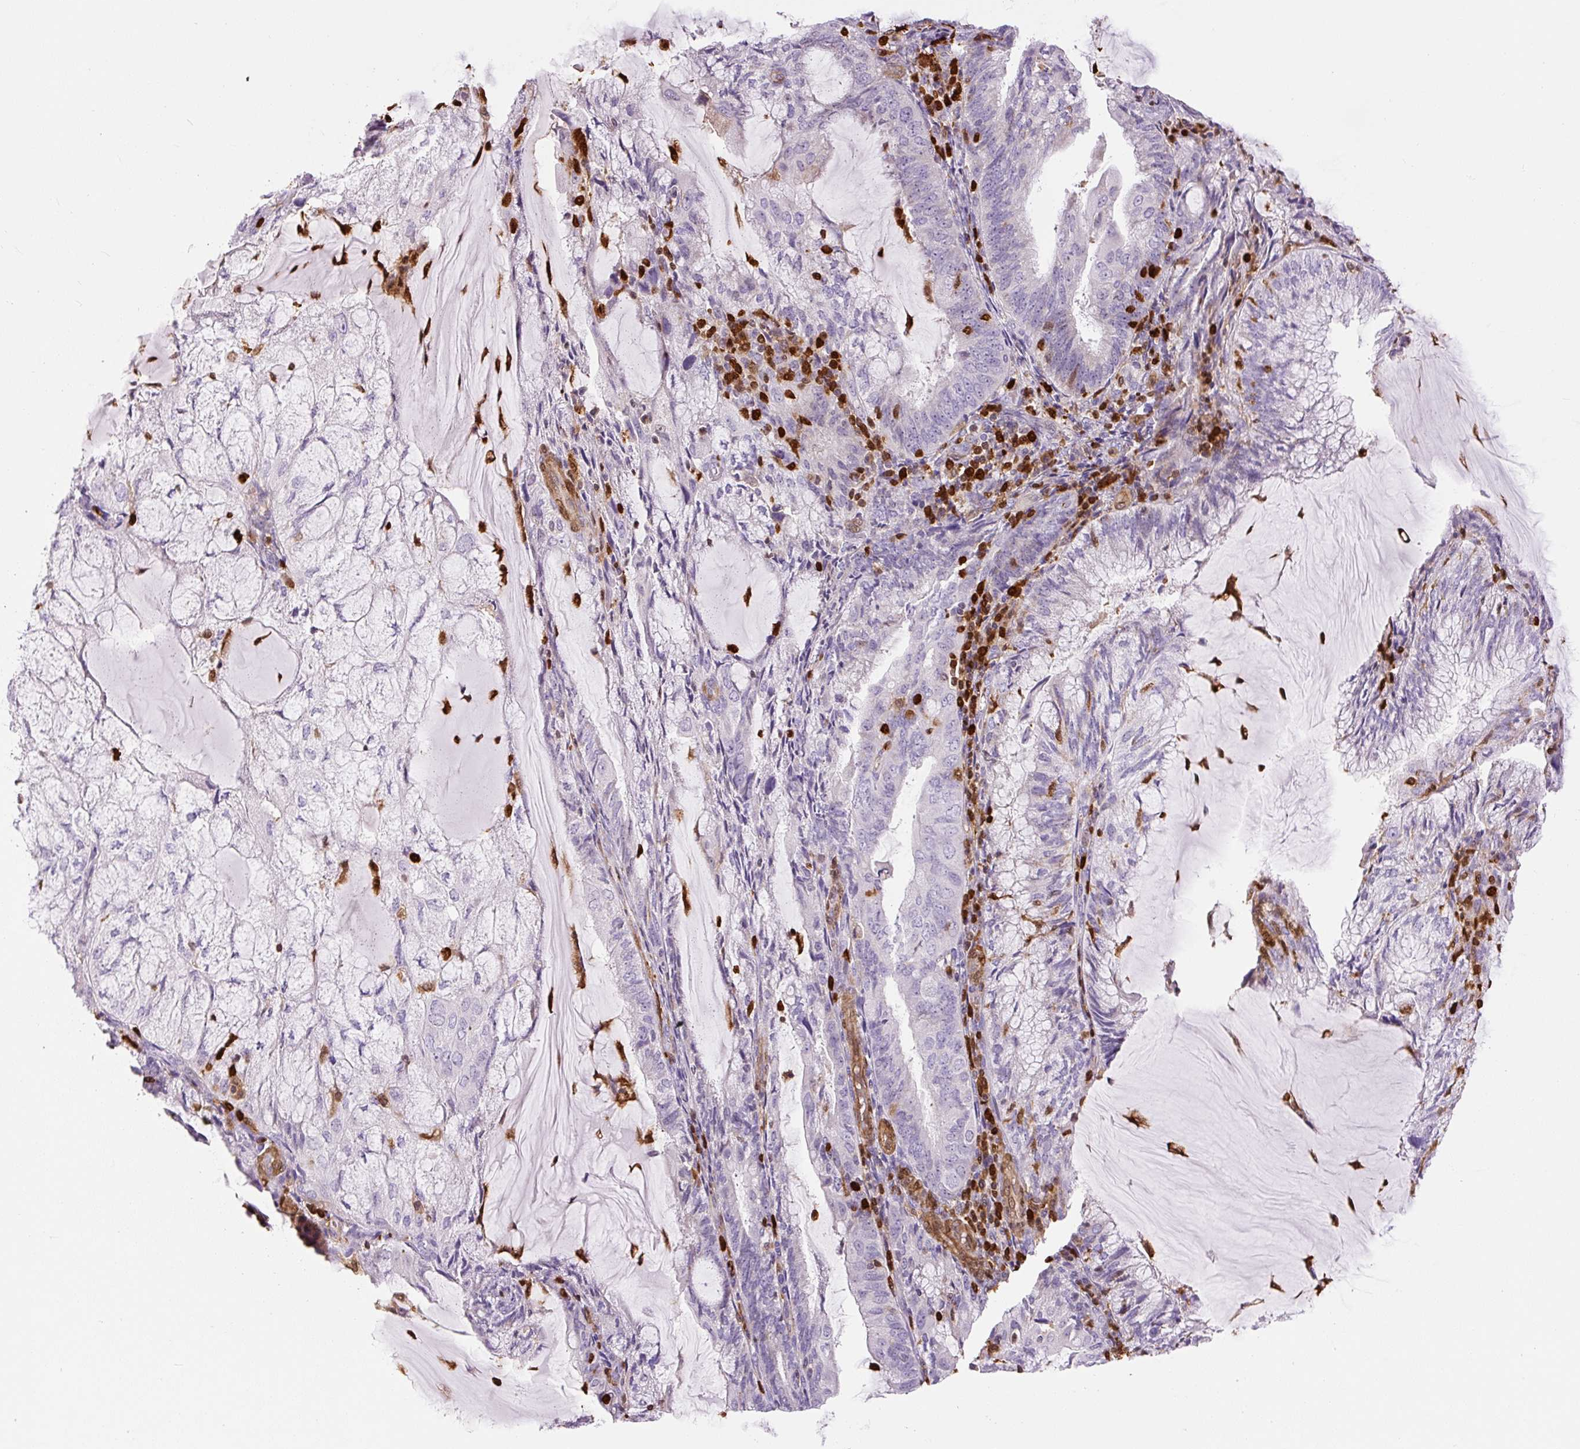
{"staining": {"intensity": "weak", "quantity": "<25%", "location": "cytoplasmic/membranous"}, "tissue": "endometrial cancer", "cell_type": "Tumor cells", "image_type": "cancer", "snomed": [{"axis": "morphology", "description": "Adenocarcinoma, NOS"}, {"axis": "topography", "description": "Endometrium"}], "caption": "Immunohistochemical staining of adenocarcinoma (endometrial) reveals no significant staining in tumor cells. Nuclei are stained in blue.", "gene": "S100A4", "patient": {"sex": "female", "age": 81}}